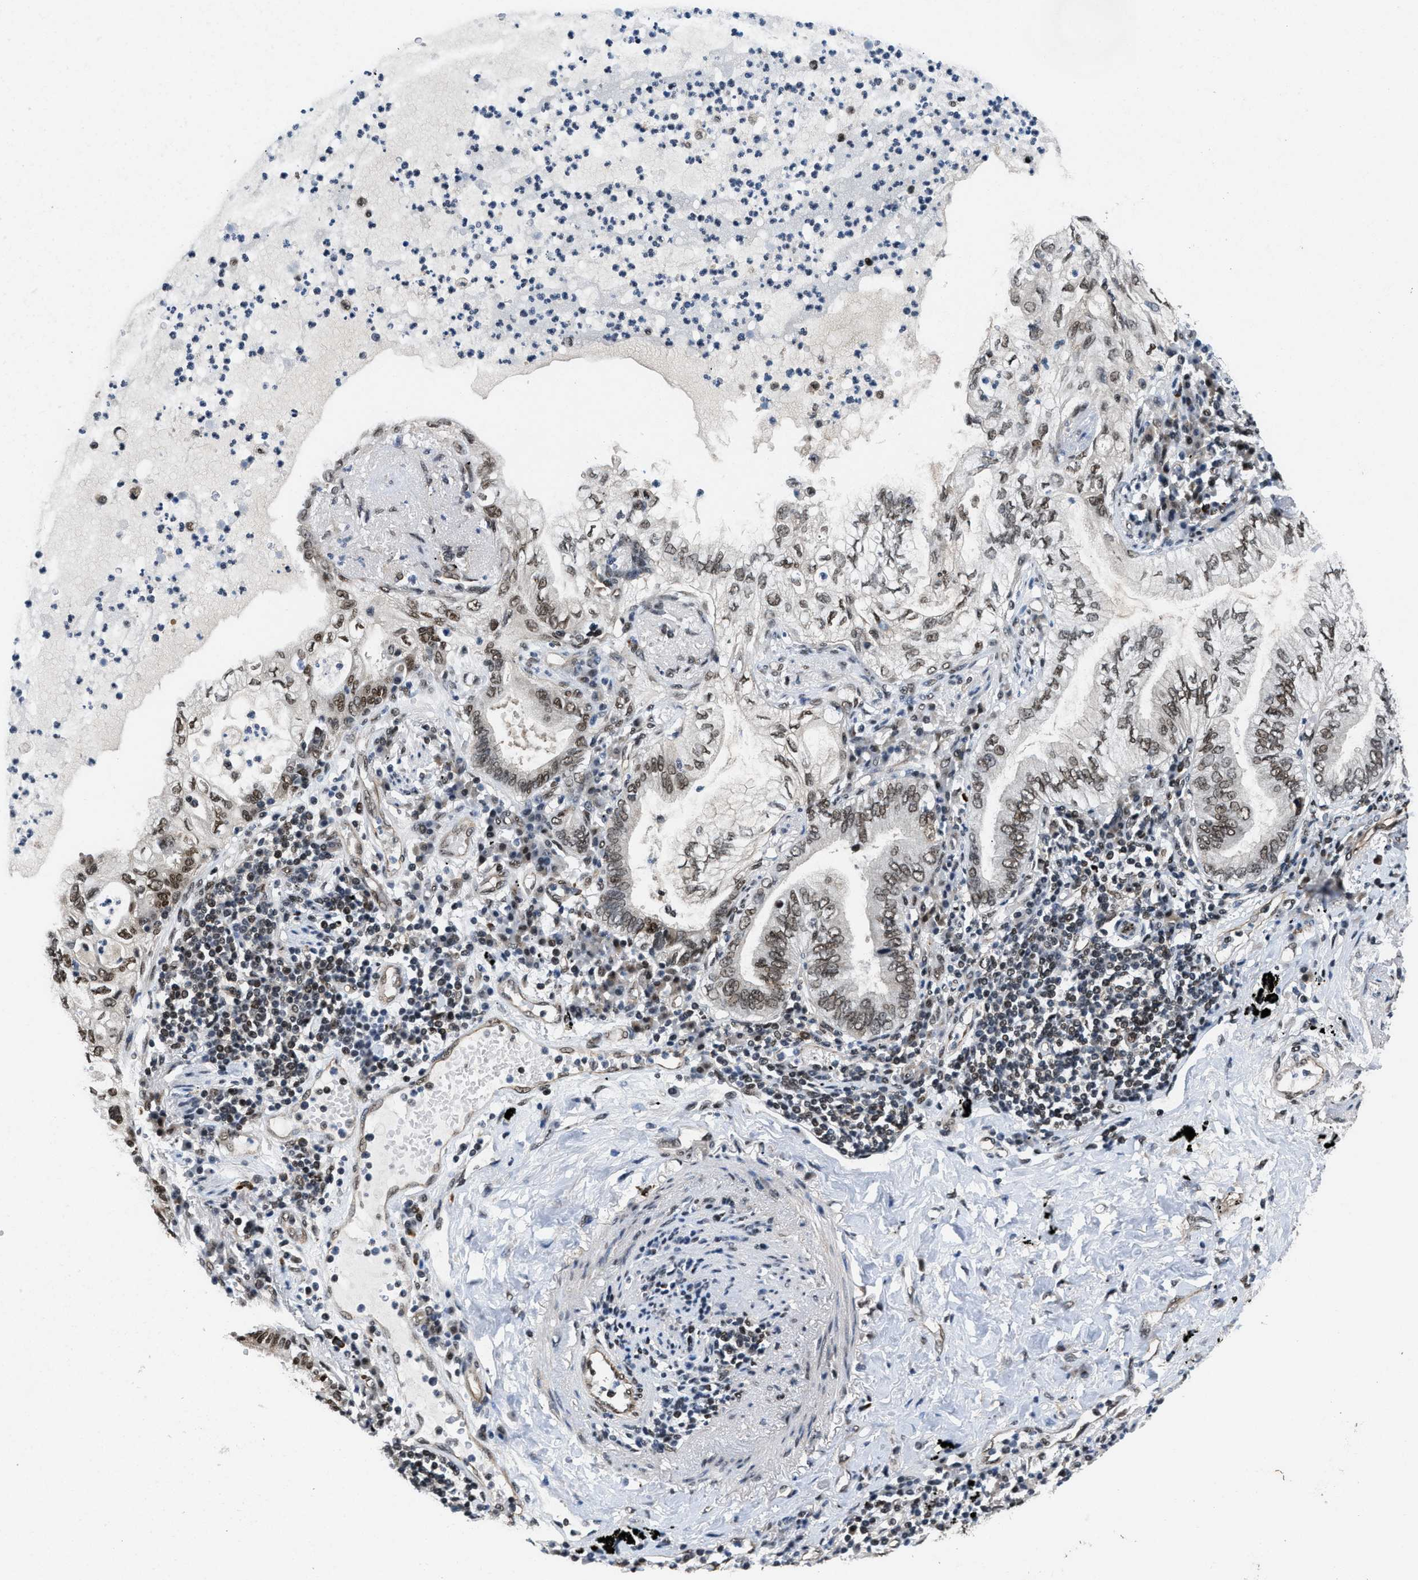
{"staining": {"intensity": "moderate", "quantity": "25%-75%", "location": "nuclear"}, "tissue": "lung cancer", "cell_type": "Tumor cells", "image_type": "cancer", "snomed": [{"axis": "morphology", "description": "Normal tissue, NOS"}, {"axis": "morphology", "description": "Adenocarcinoma, NOS"}, {"axis": "topography", "description": "Bronchus"}, {"axis": "topography", "description": "Lung"}], "caption": "Immunohistochemical staining of human lung adenocarcinoma demonstrates medium levels of moderate nuclear protein positivity in approximately 25%-75% of tumor cells.", "gene": "SAFB", "patient": {"sex": "female", "age": 70}}